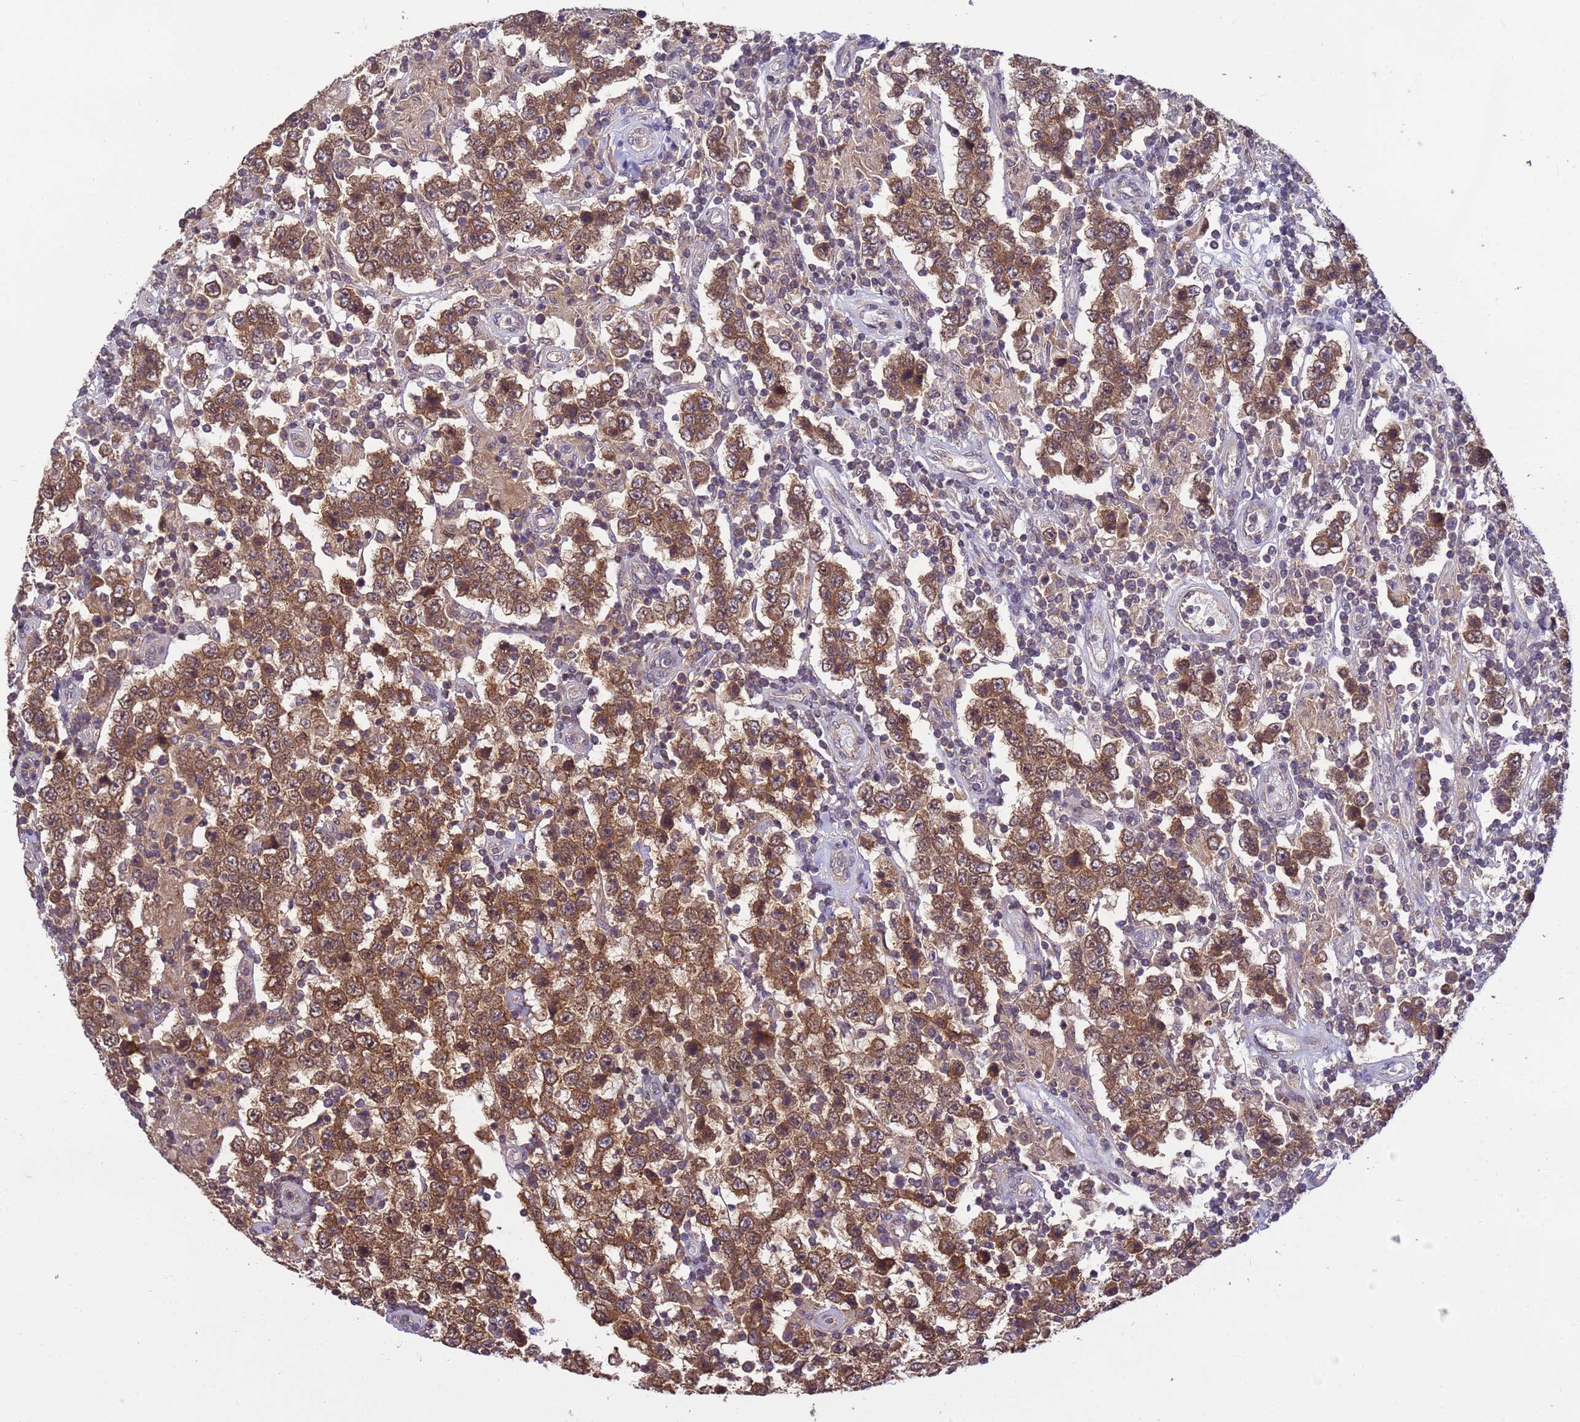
{"staining": {"intensity": "moderate", "quantity": ">75%", "location": "cytoplasmic/membranous,nuclear"}, "tissue": "testis cancer", "cell_type": "Tumor cells", "image_type": "cancer", "snomed": [{"axis": "morphology", "description": "Normal tissue, NOS"}, {"axis": "morphology", "description": "Urothelial carcinoma, High grade"}, {"axis": "morphology", "description": "Seminoma, NOS"}, {"axis": "morphology", "description": "Carcinoma, Embryonal, NOS"}, {"axis": "topography", "description": "Urinary bladder"}, {"axis": "topography", "description": "Testis"}], "caption": "Immunohistochemistry of human testis seminoma shows medium levels of moderate cytoplasmic/membranous and nuclear staining in approximately >75% of tumor cells.", "gene": "NPEPPS", "patient": {"sex": "male", "age": 41}}